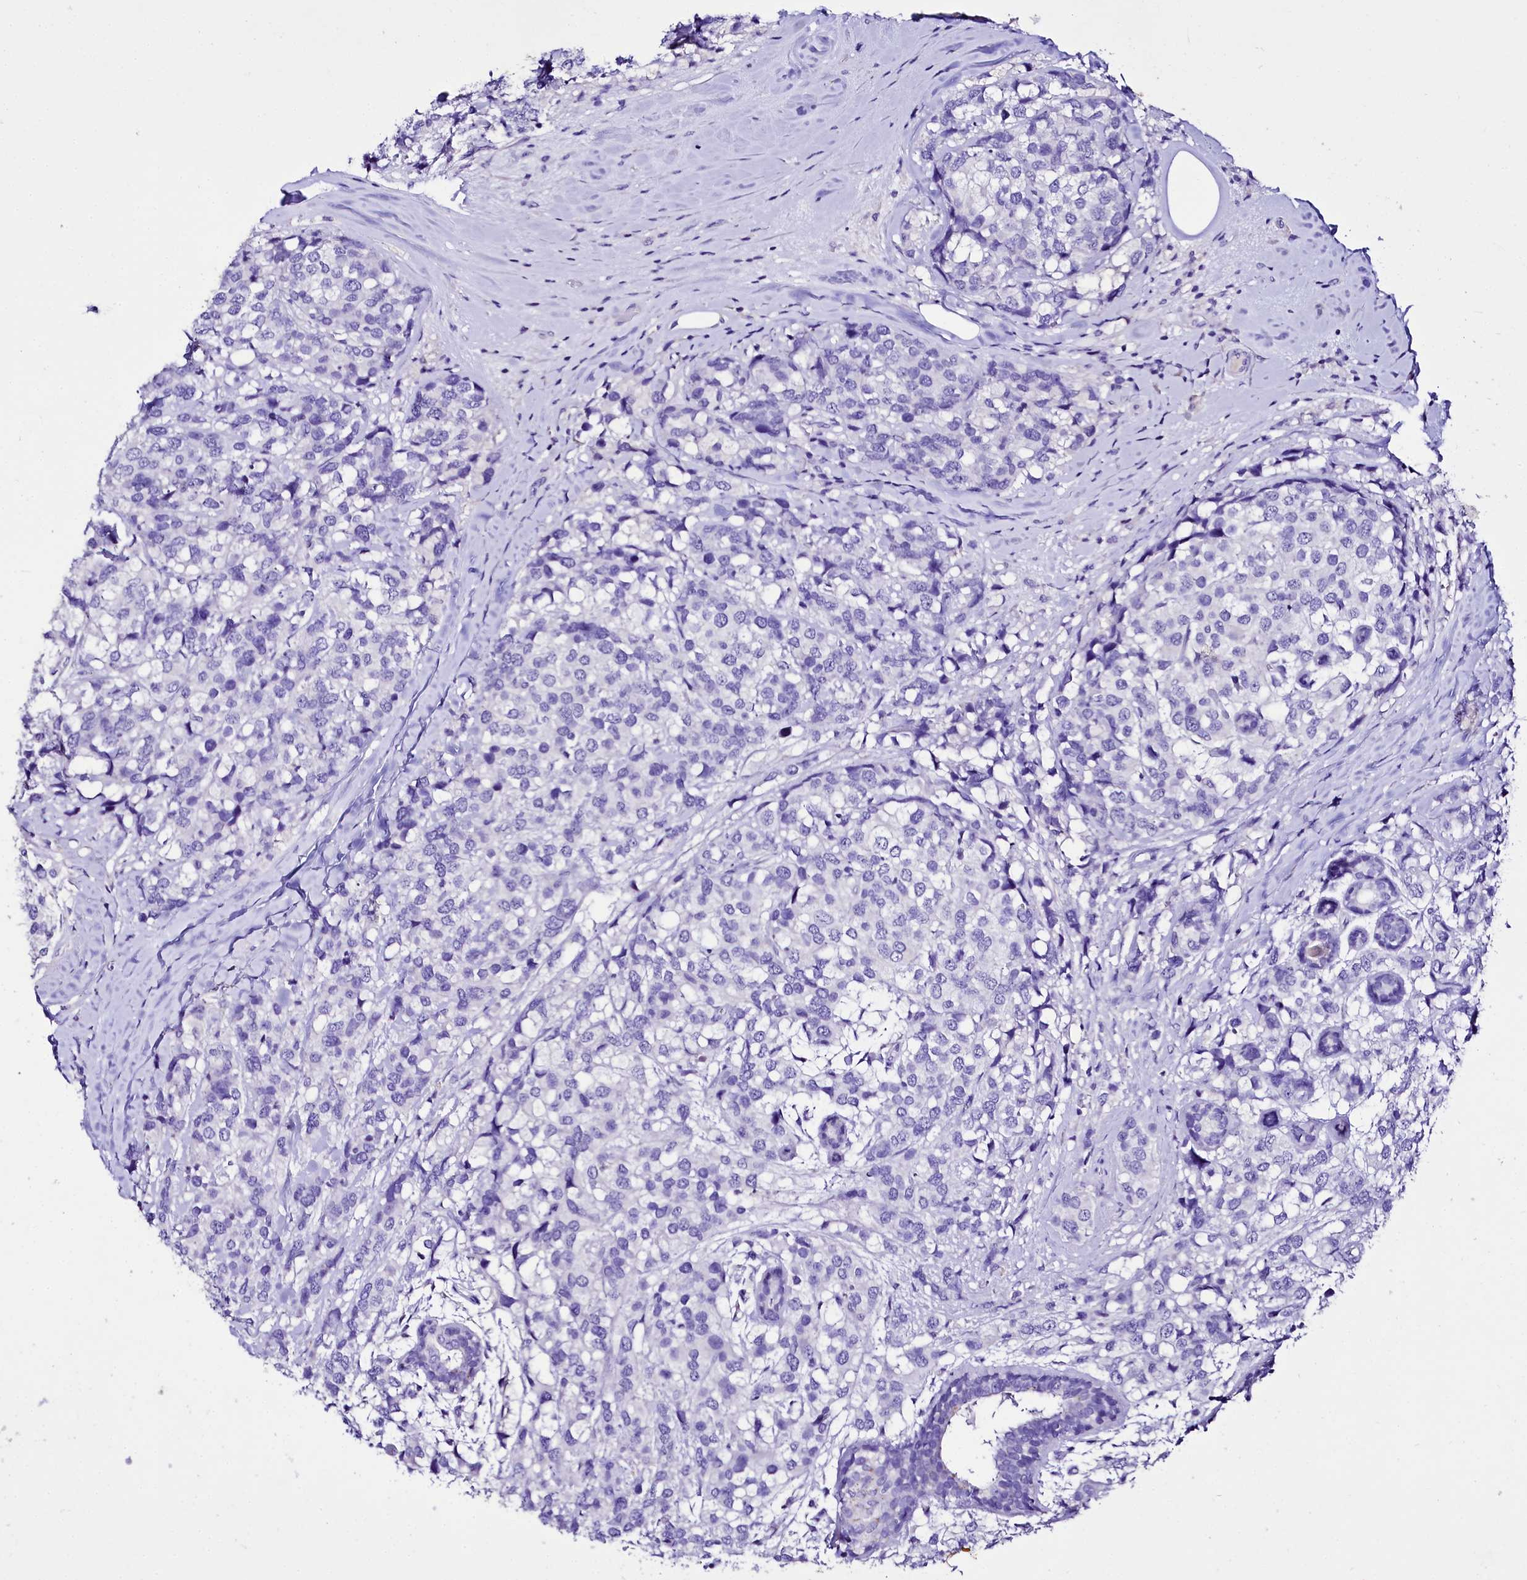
{"staining": {"intensity": "negative", "quantity": "none", "location": "none"}, "tissue": "breast cancer", "cell_type": "Tumor cells", "image_type": "cancer", "snomed": [{"axis": "morphology", "description": "Lobular carcinoma"}, {"axis": "topography", "description": "Breast"}], "caption": "An immunohistochemistry (IHC) micrograph of breast cancer is shown. There is no staining in tumor cells of breast cancer.", "gene": "A2ML1", "patient": {"sex": "female", "age": 59}}